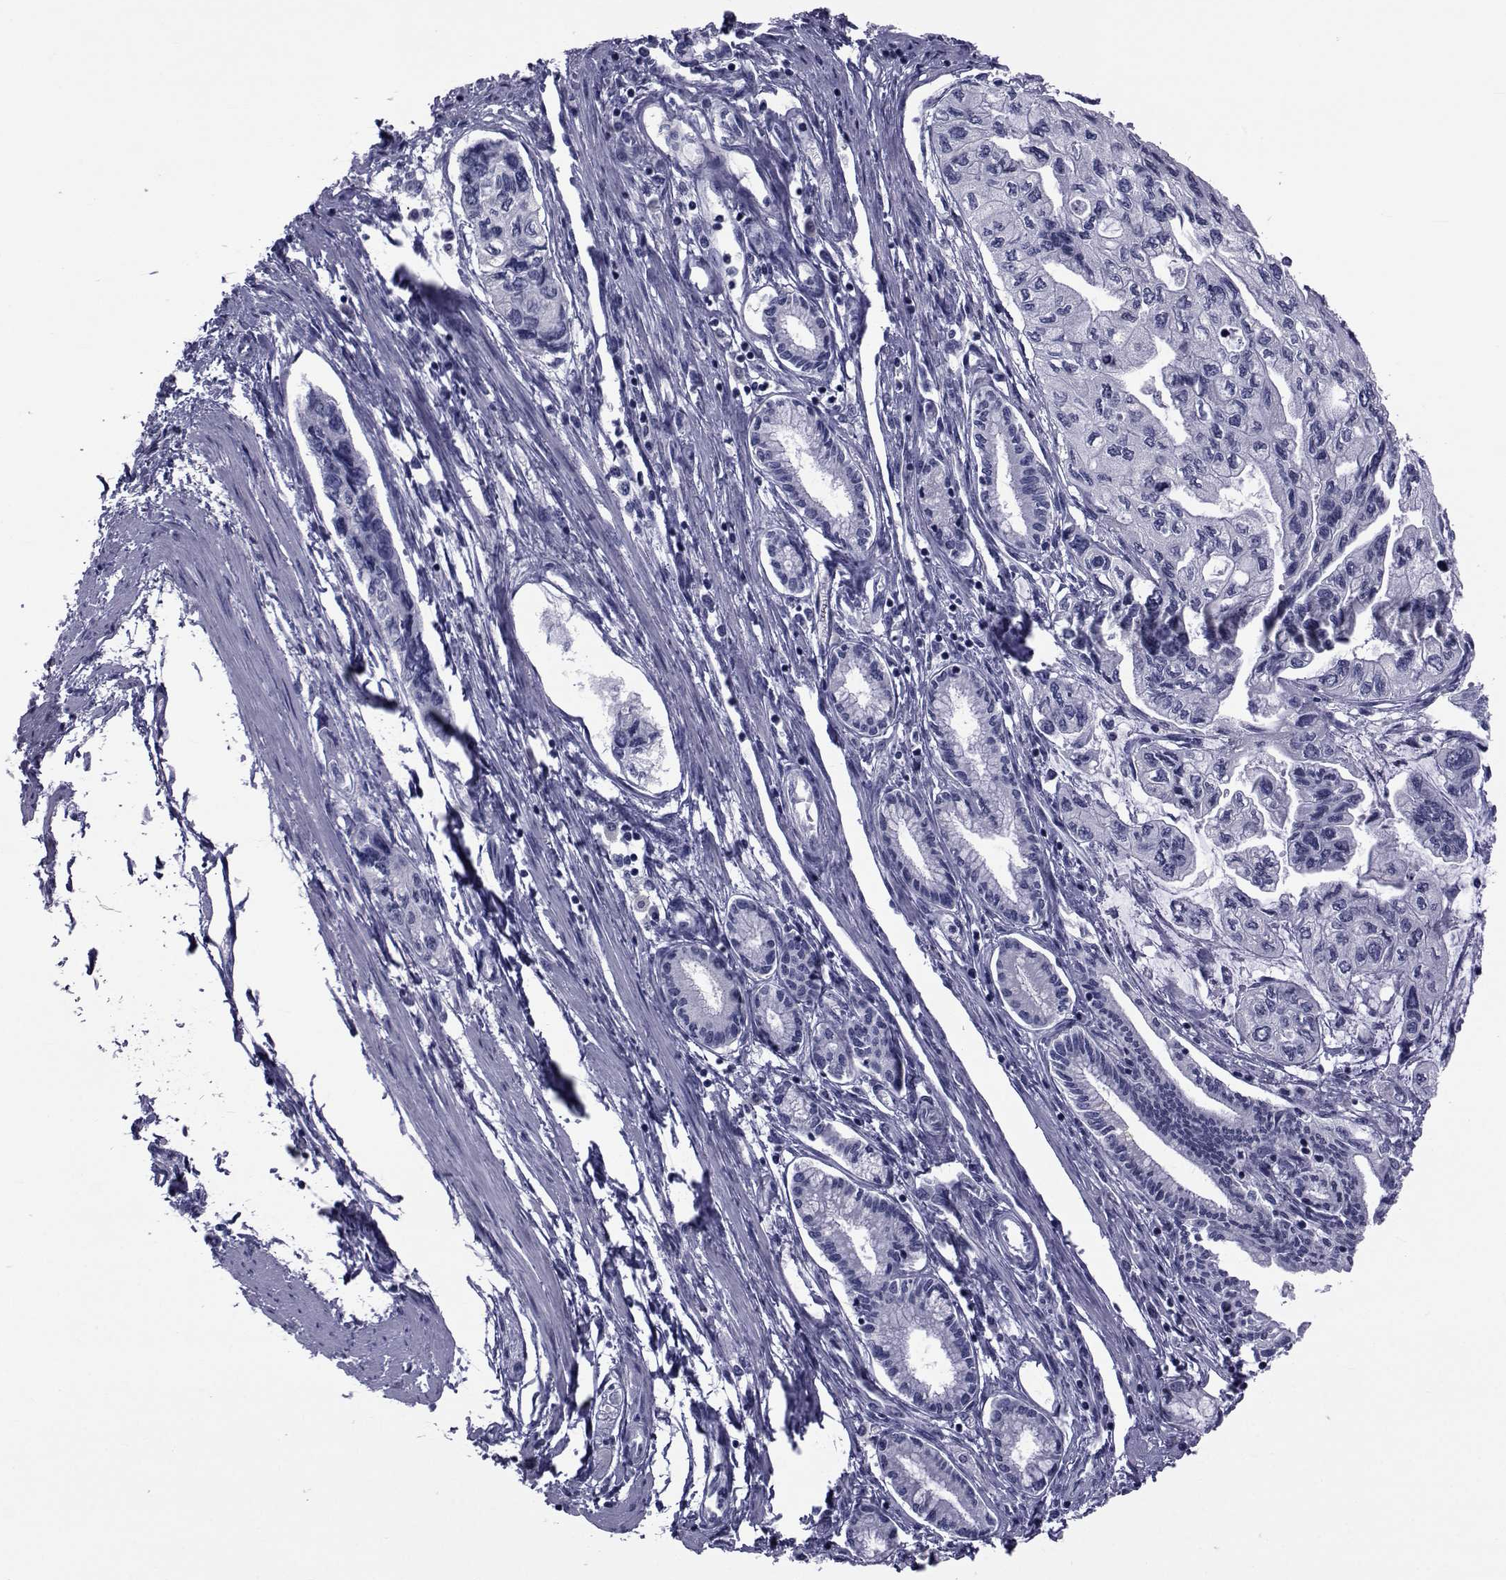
{"staining": {"intensity": "negative", "quantity": "none", "location": "none"}, "tissue": "pancreatic cancer", "cell_type": "Tumor cells", "image_type": "cancer", "snomed": [{"axis": "morphology", "description": "Adenocarcinoma, NOS"}, {"axis": "topography", "description": "Pancreas"}], "caption": "Tumor cells are negative for brown protein staining in adenocarcinoma (pancreatic). The staining was performed using DAB (3,3'-diaminobenzidine) to visualize the protein expression in brown, while the nuclei were stained in blue with hematoxylin (Magnification: 20x).", "gene": "GKAP1", "patient": {"sex": "female", "age": 76}}